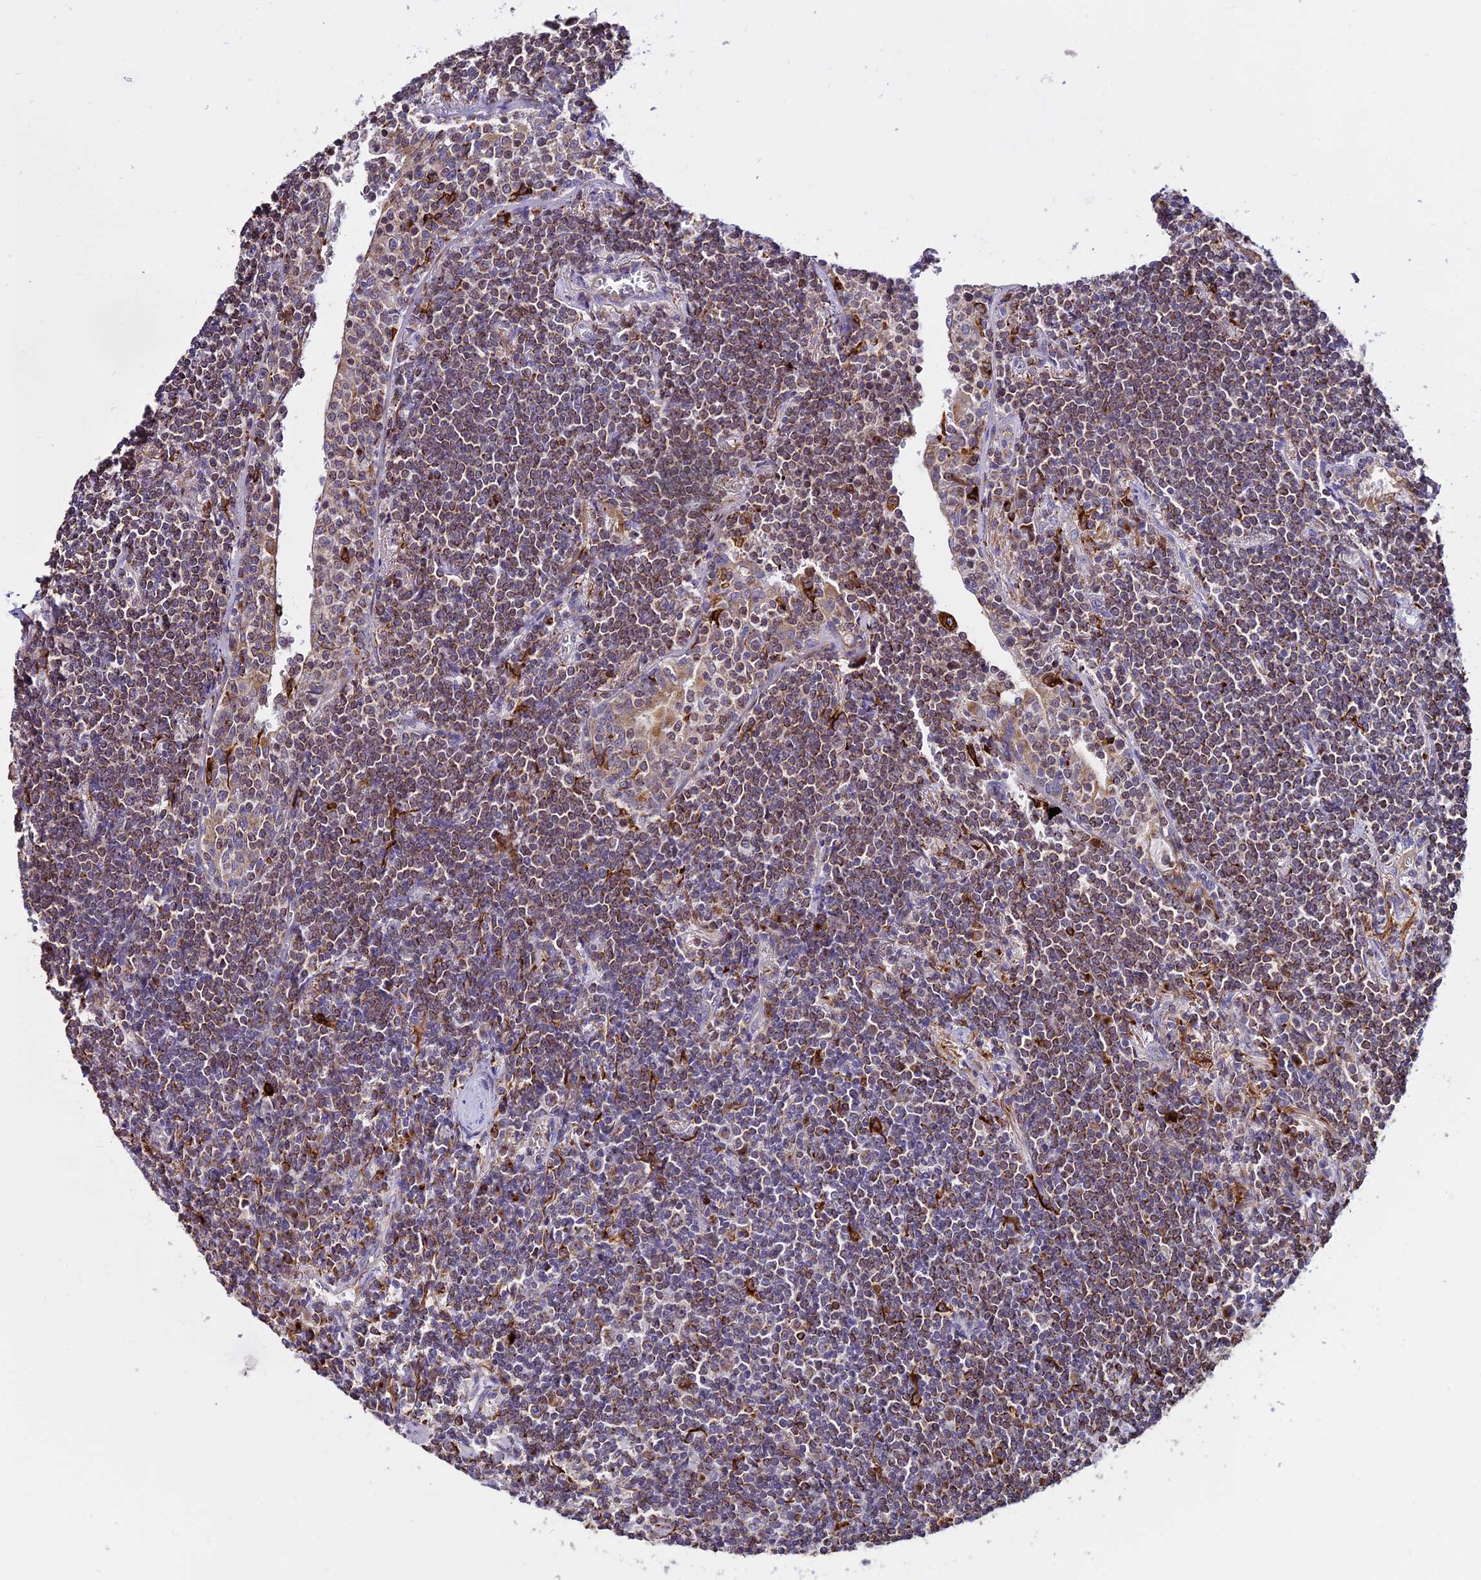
{"staining": {"intensity": "moderate", "quantity": ">75%", "location": "cytoplasmic/membranous"}, "tissue": "lymphoma", "cell_type": "Tumor cells", "image_type": "cancer", "snomed": [{"axis": "morphology", "description": "Malignant lymphoma, non-Hodgkin's type, Low grade"}, {"axis": "topography", "description": "Lung"}], "caption": "Tumor cells display moderate cytoplasmic/membranous expression in approximately >75% of cells in lymphoma. (brown staining indicates protein expression, while blue staining denotes nuclei).", "gene": "PEX19", "patient": {"sex": "female", "age": 71}}